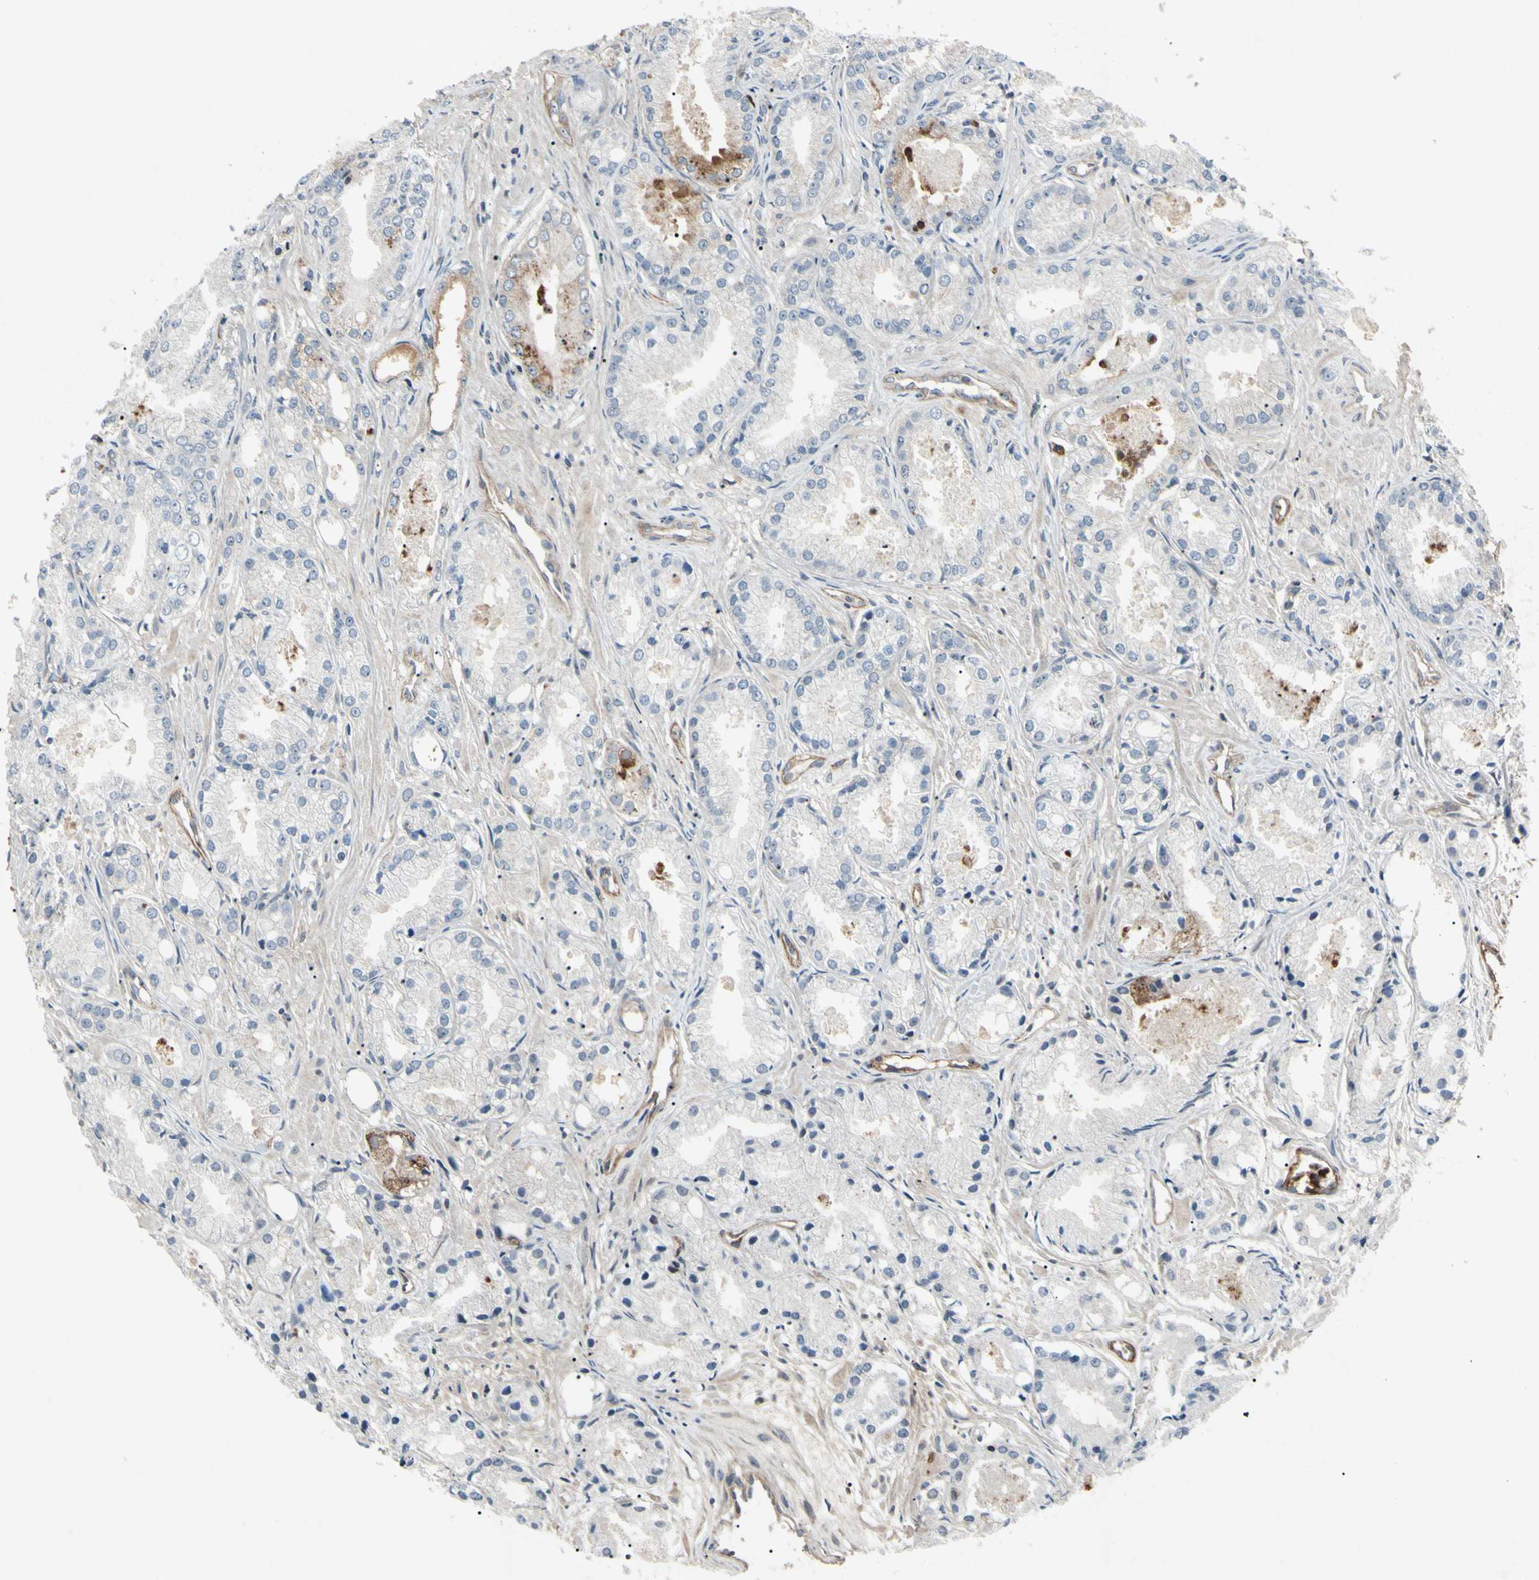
{"staining": {"intensity": "negative", "quantity": "none", "location": "none"}, "tissue": "prostate cancer", "cell_type": "Tumor cells", "image_type": "cancer", "snomed": [{"axis": "morphology", "description": "Adenocarcinoma, Low grade"}, {"axis": "topography", "description": "Prostate"}], "caption": "A micrograph of prostate adenocarcinoma (low-grade) stained for a protein shows no brown staining in tumor cells. (DAB immunohistochemistry (IHC) with hematoxylin counter stain).", "gene": "AEBP1", "patient": {"sex": "male", "age": 72}}